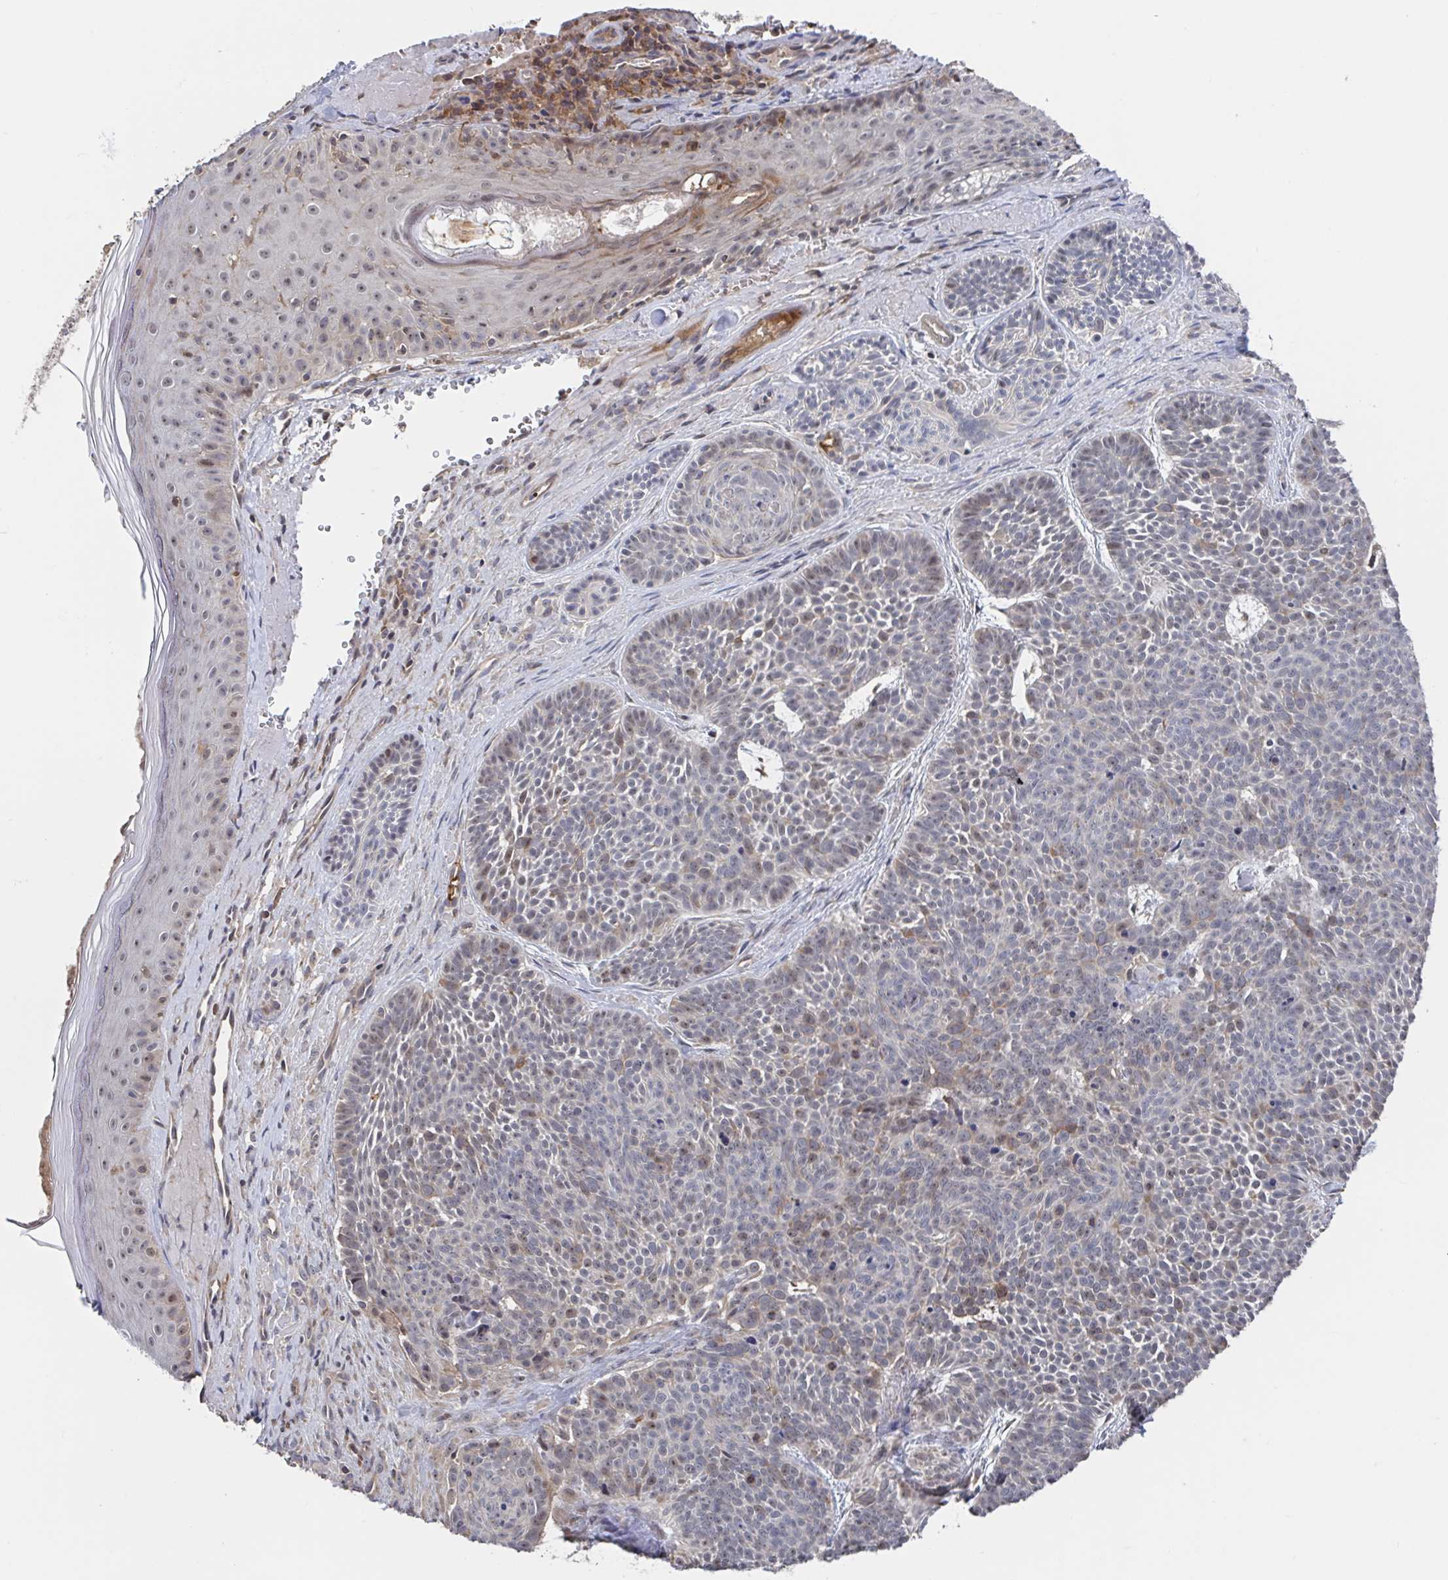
{"staining": {"intensity": "weak", "quantity": "<25%", "location": "nuclear"}, "tissue": "skin cancer", "cell_type": "Tumor cells", "image_type": "cancer", "snomed": [{"axis": "morphology", "description": "Basal cell carcinoma"}, {"axis": "topography", "description": "Skin"}], "caption": "Immunohistochemistry image of neoplastic tissue: skin cancer (basal cell carcinoma) stained with DAB demonstrates no significant protein staining in tumor cells. (DAB immunohistochemistry, high magnification).", "gene": "DHRS12", "patient": {"sex": "male", "age": 81}}